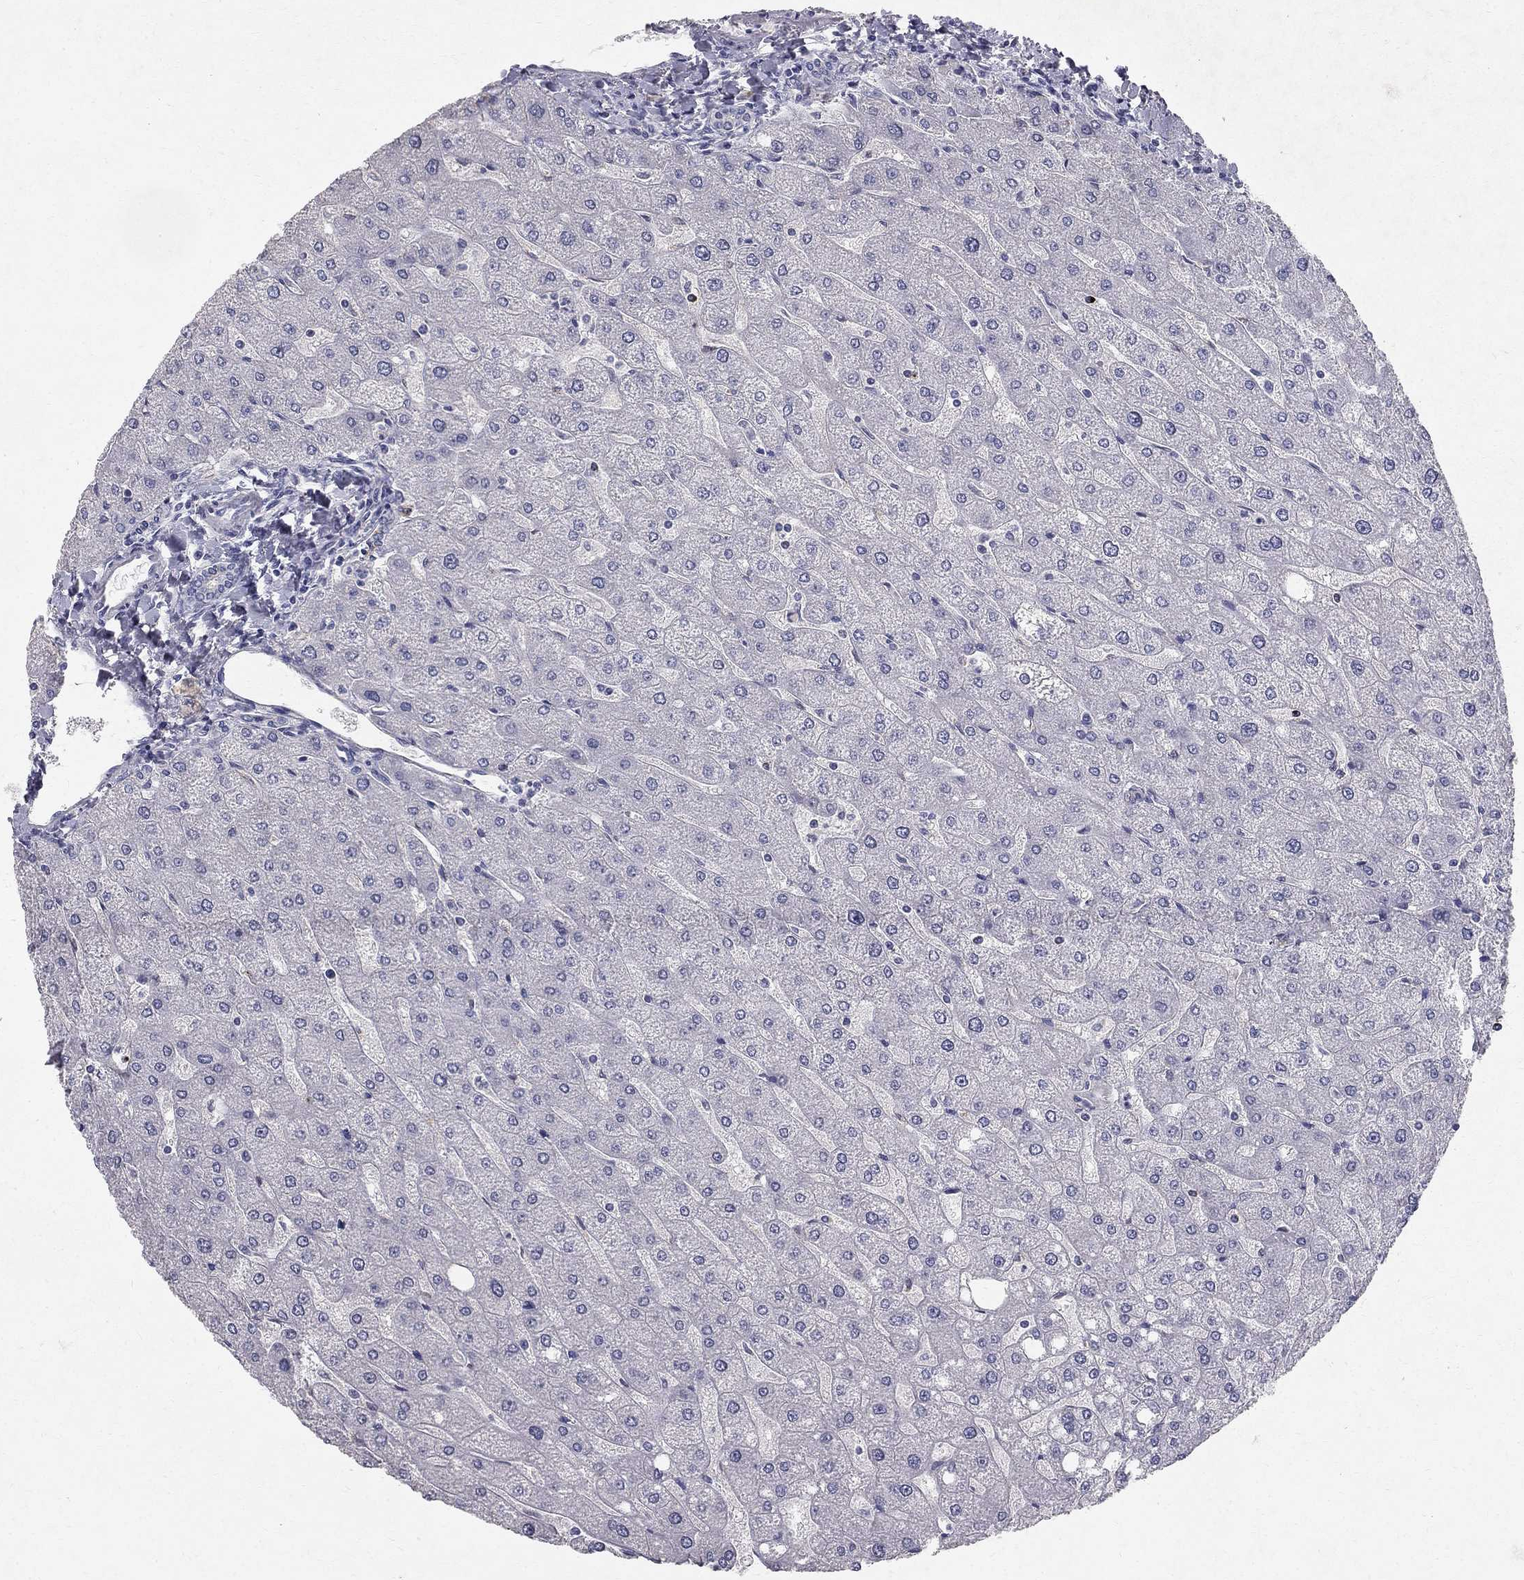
{"staining": {"intensity": "negative", "quantity": "none", "location": "none"}, "tissue": "liver", "cell_type": "Cholangiocytes", "image_type": "normal", "snomed": [{"axis": "morphology", "description": "Normal tissue, NOS"}, {"axis": "topography", "description": "Liver"}], "caption": "Protein analysis of benign liver exhibits no significant expression in cholangiocytes. (Brightfield microscopy of DAB (3,3'-diaminobenzidine) immunohistochemistry (IHC) at high magnification).", "gene": "CLIC6", "patient": {"sex": "male", "age": 67}}